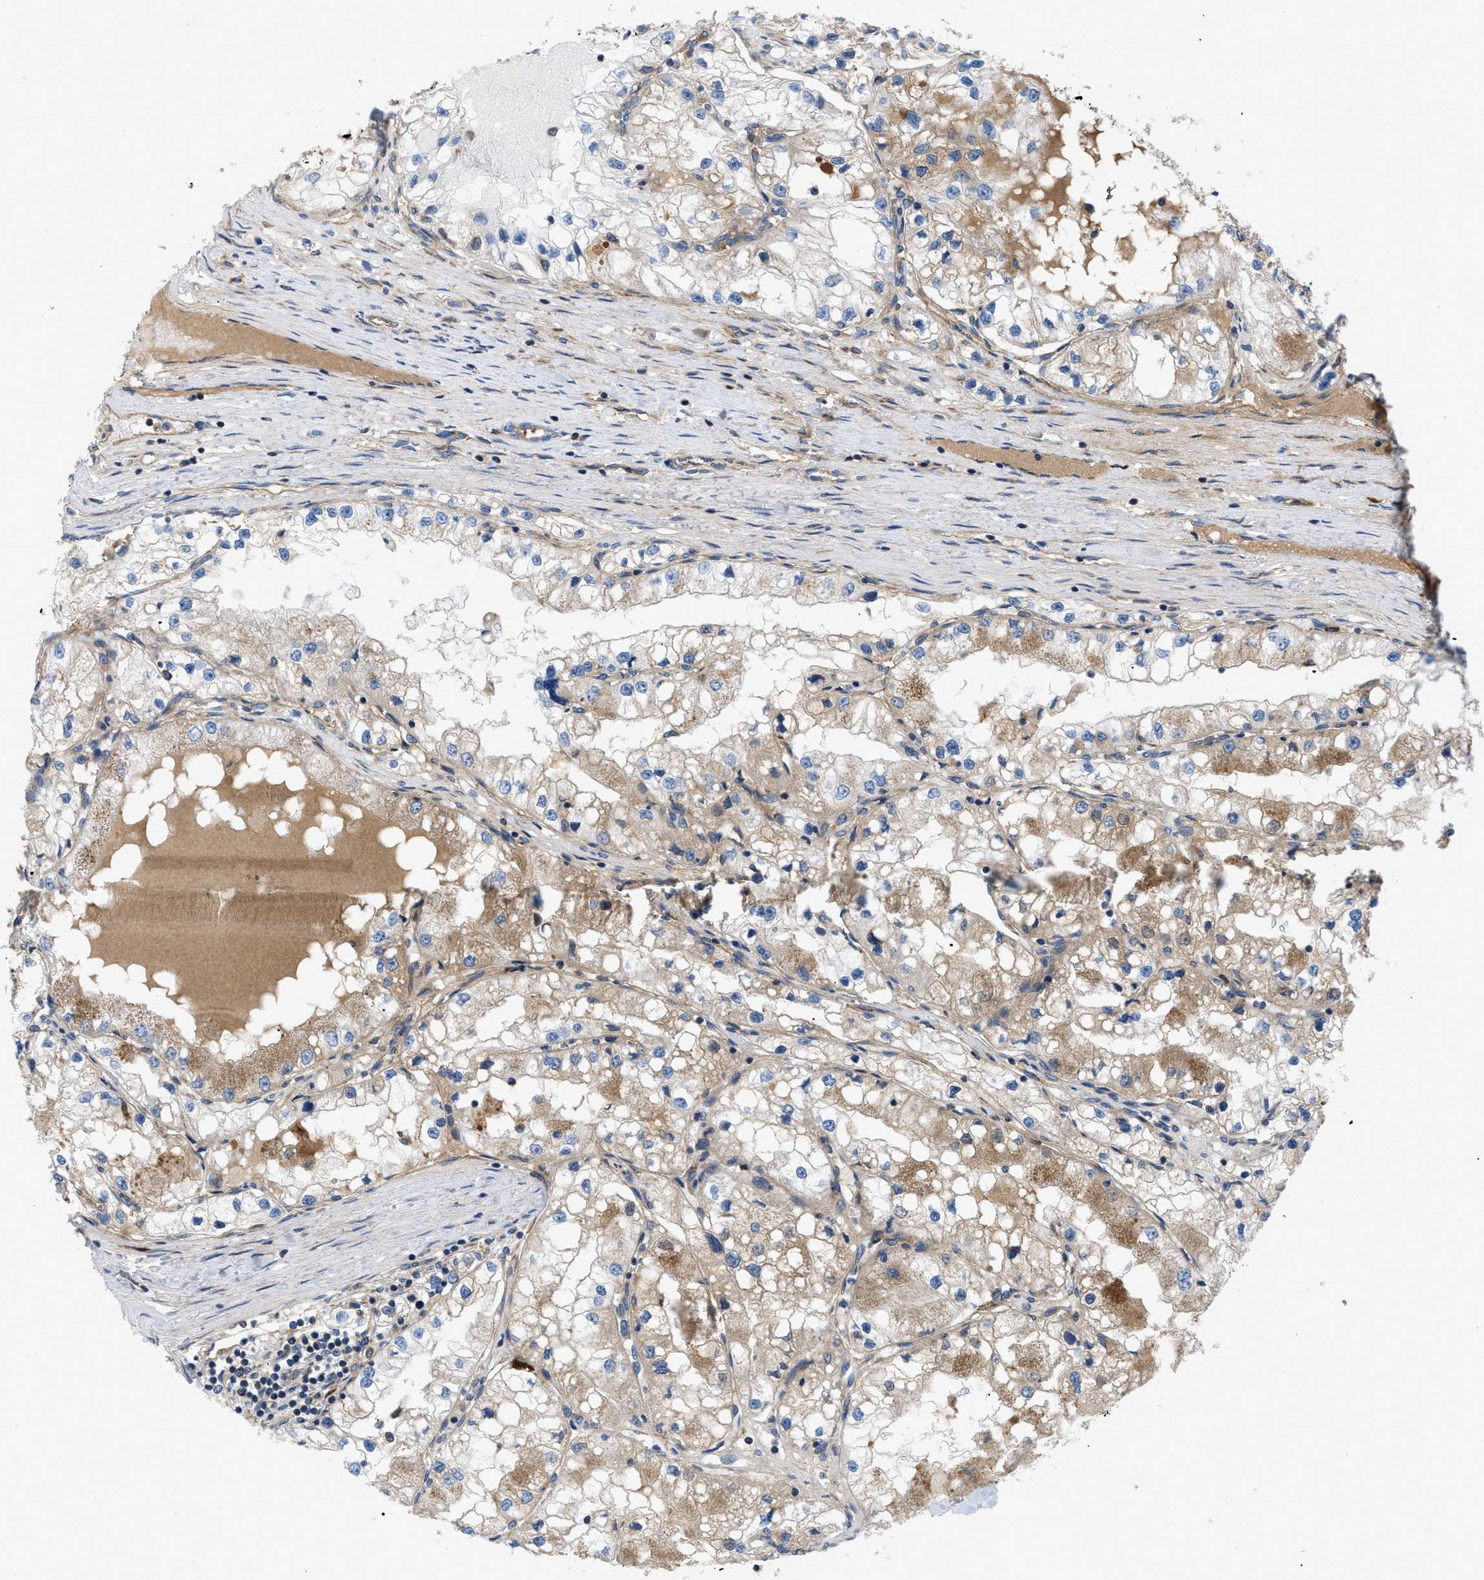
{"staining": {"intensity": "weak", "quantity": "25%-75%", "location": "cytoplasmic/membranous"}, "tissue": "renal cancer", "cell_type": "Tumor cells", "image_type": "cancer", "snomed": [{"axis": "morphology", "description": "Adenocarcinoma, NOS"}, {"axis": "topography", "description": "Kidney"}], "caption": "Approximately 25%-75% of tumor cells in human adenocarcinoma (renal) exhibit weak cytoplasmic/membranous protein positivity as visualized by brown immunohistochemical staining.", "gene": "ATP2A3", "patient": {"sex": "male", "age": 68}}